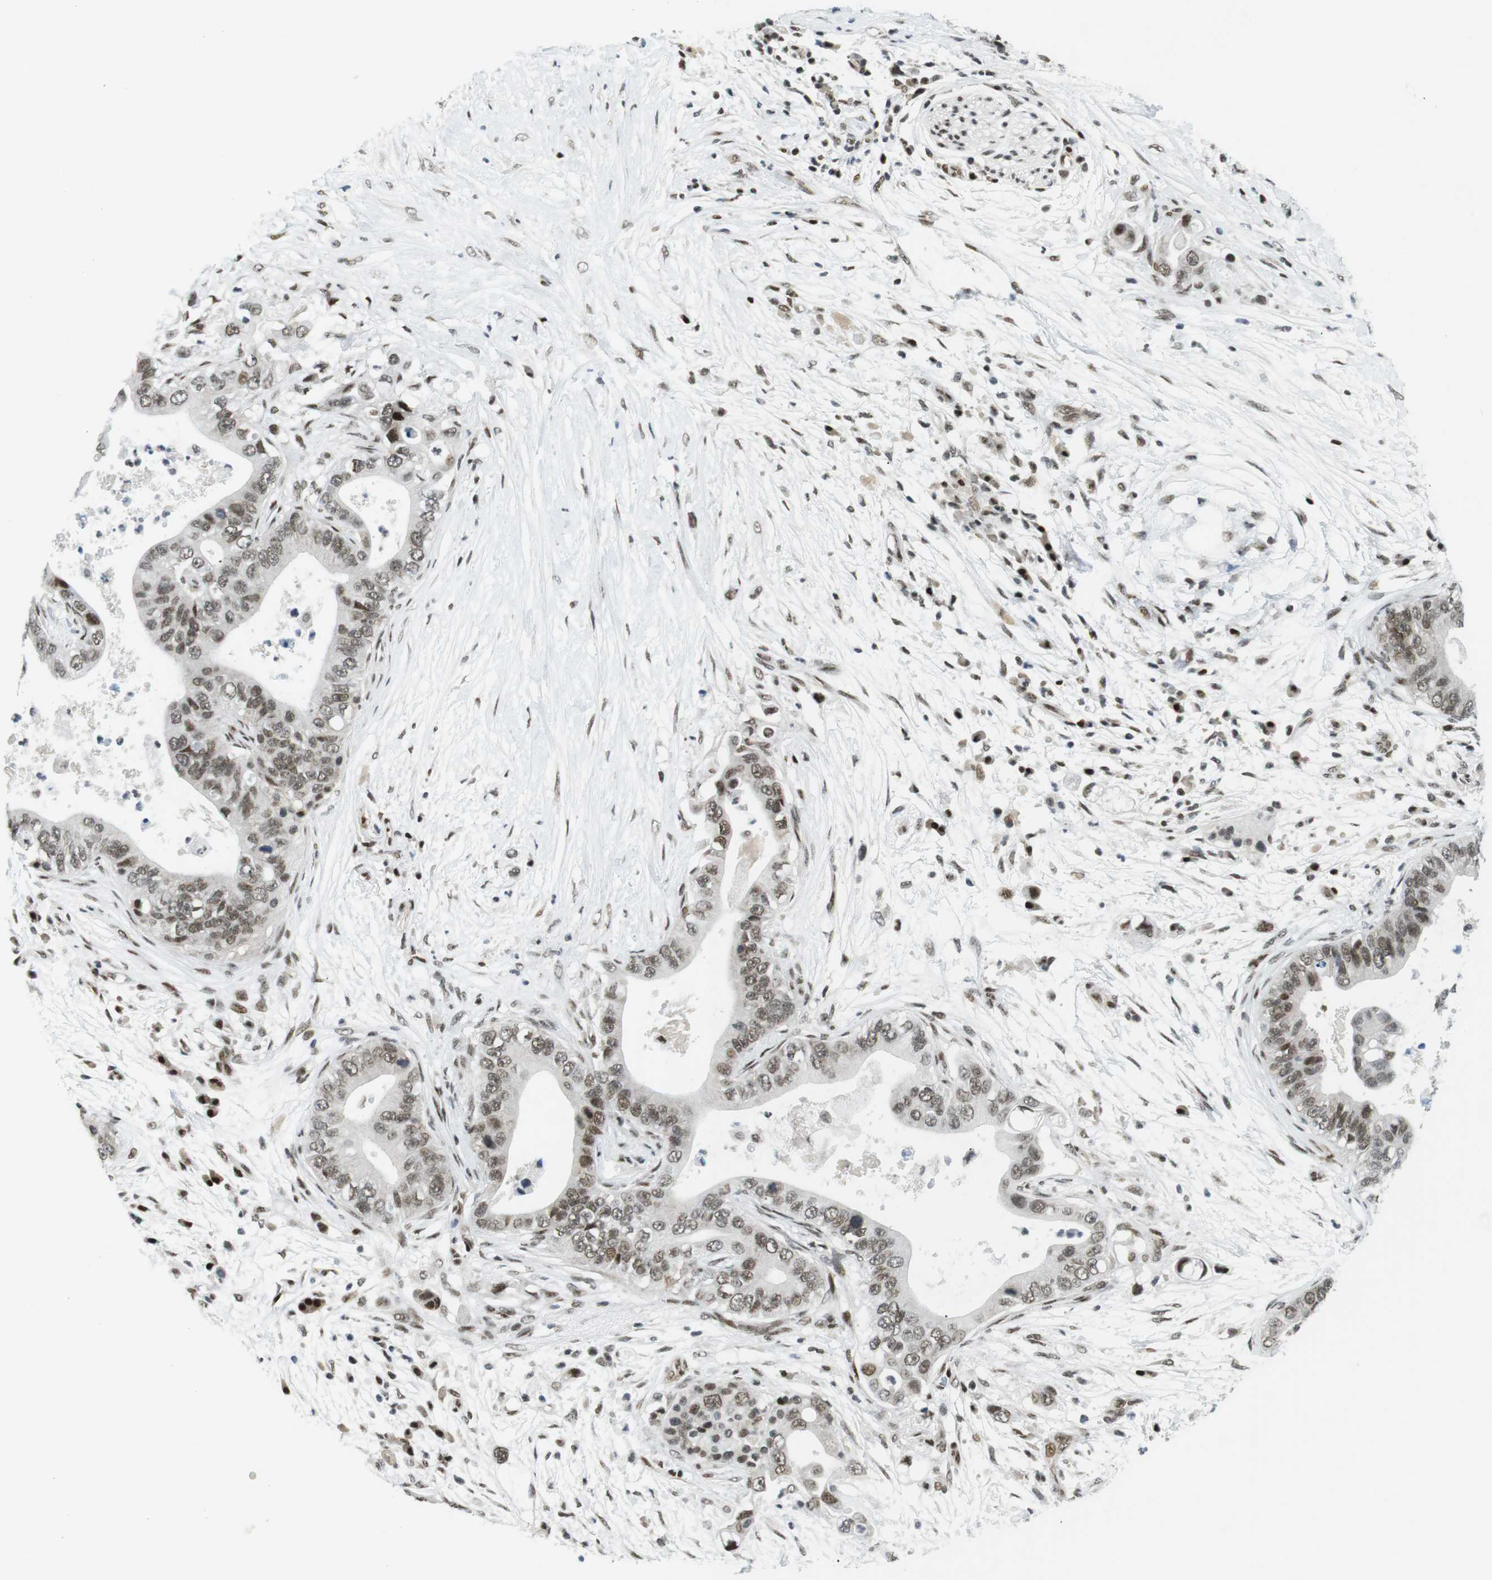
{"staining": {"intensity": "moderate", "quantity": ">75%", "location": "nuclear"}, "tissue": "pancreatic cancer", "cell_type": "Tumor cells", "image_type": "cancer", "snomed": [{"axis": "morphology", "description": "Adenocarcinoma, NOS"}, {"axis": "topography", "description": "Pancreas"}], "caption": "This photomicrograph reveals immunohistochemistry (IHC) staining of human adenocarcinoma (pancreatic), with medium moderate nuclear positivity in approximately >75% of tumor cells.", "gene": "CDC27", "patient": {"sex": "male", "age": 77}}